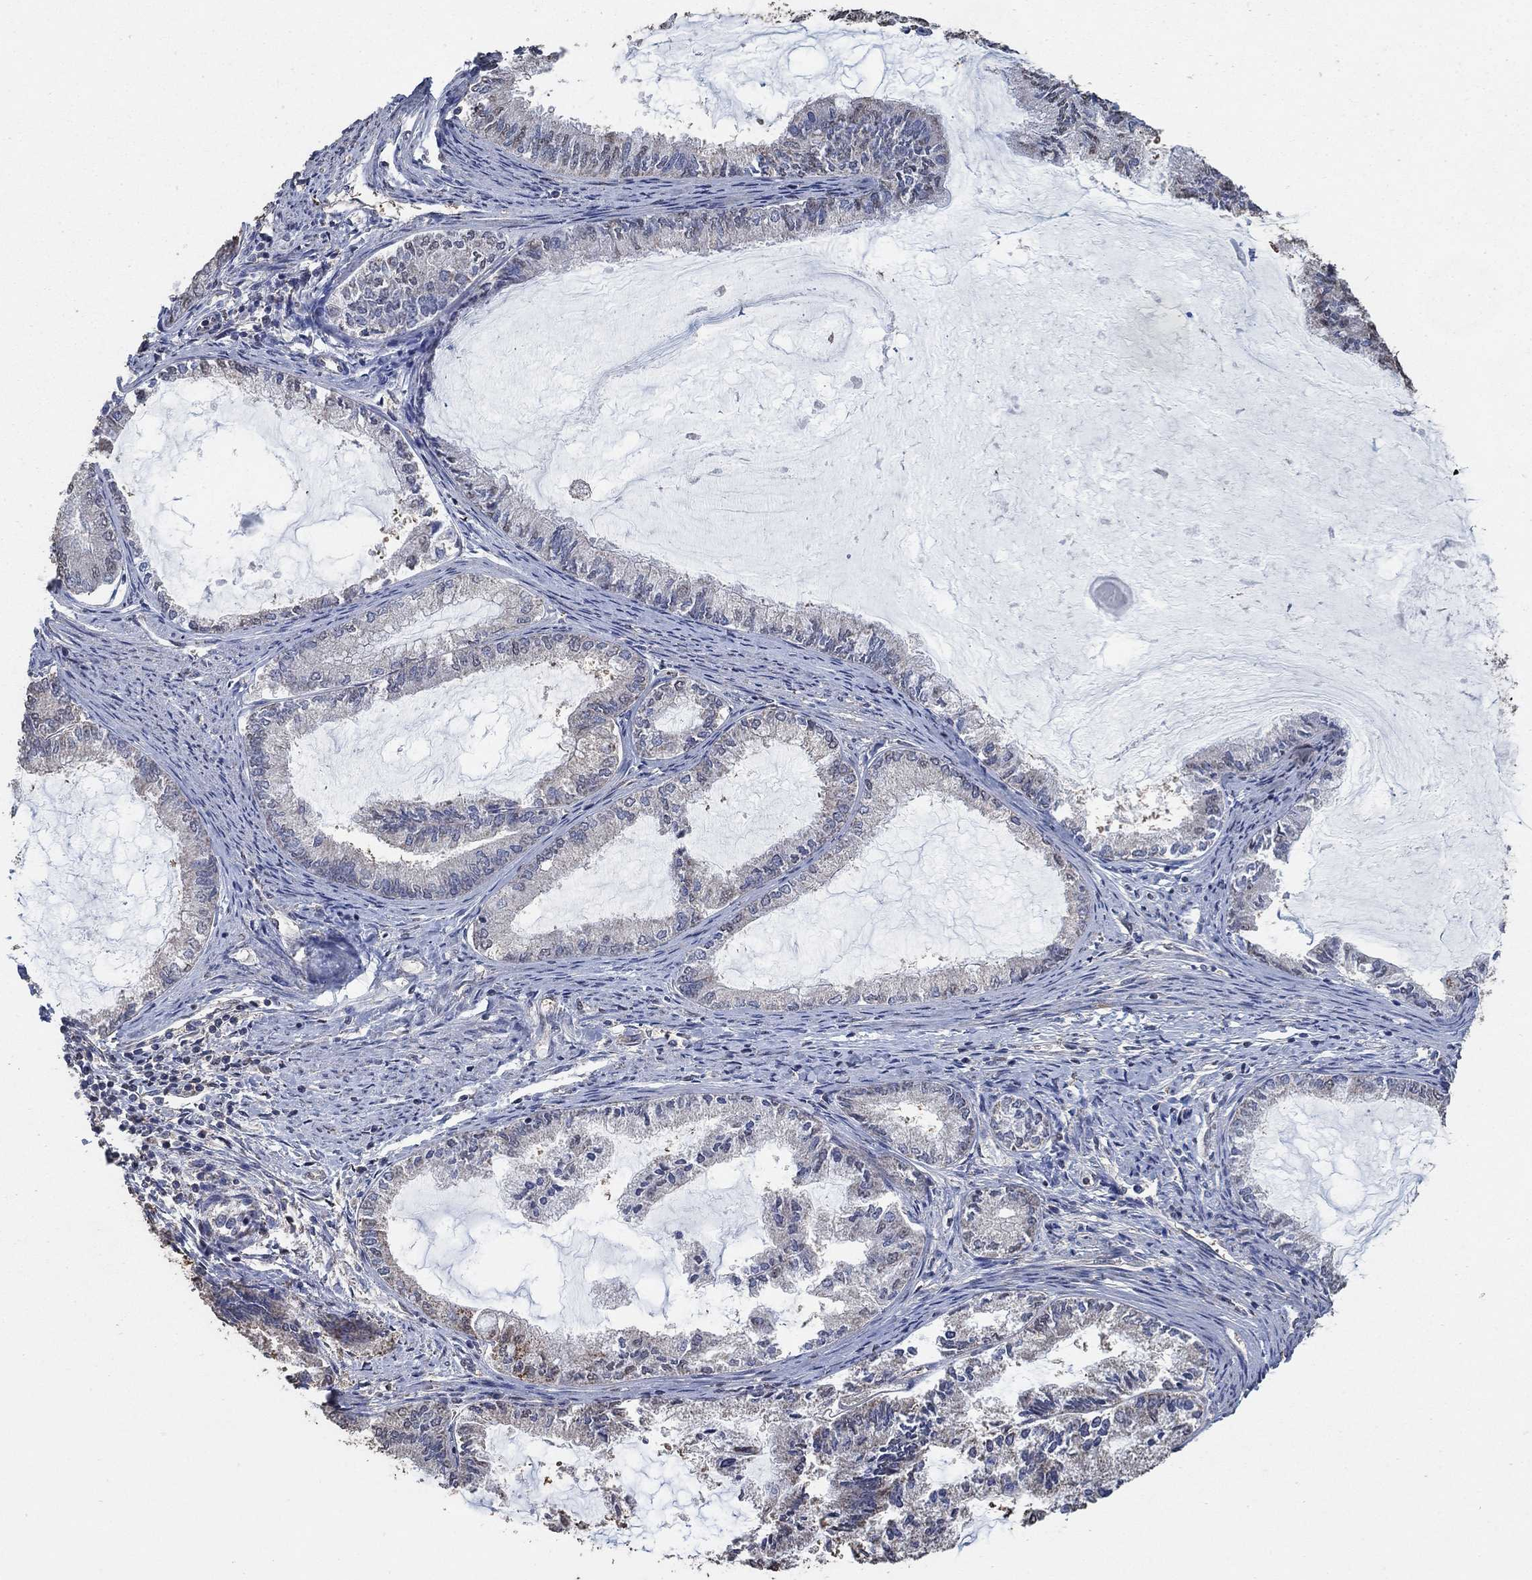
{"staining": {"intensity": "moderate", "quantity": "<25%", "location": "cytoplasmic/membranous"}, "tissue": "endometrial cancer", "cell_type": "Tumor cells", "image_type": "cancer", "snomed": [{"axis": "morphology", "description": "Adenocarcinoma, NOS"}, {"axis": "topography", "description": "Endometrium"}], "caption": "The immunohistochemical stain labels moderate cytoplasmic/membranous expression in tumor cells of endometrial cancer tissue.", "gene": "MRPS24", "patient": {"sex": "female", "age": 86}}